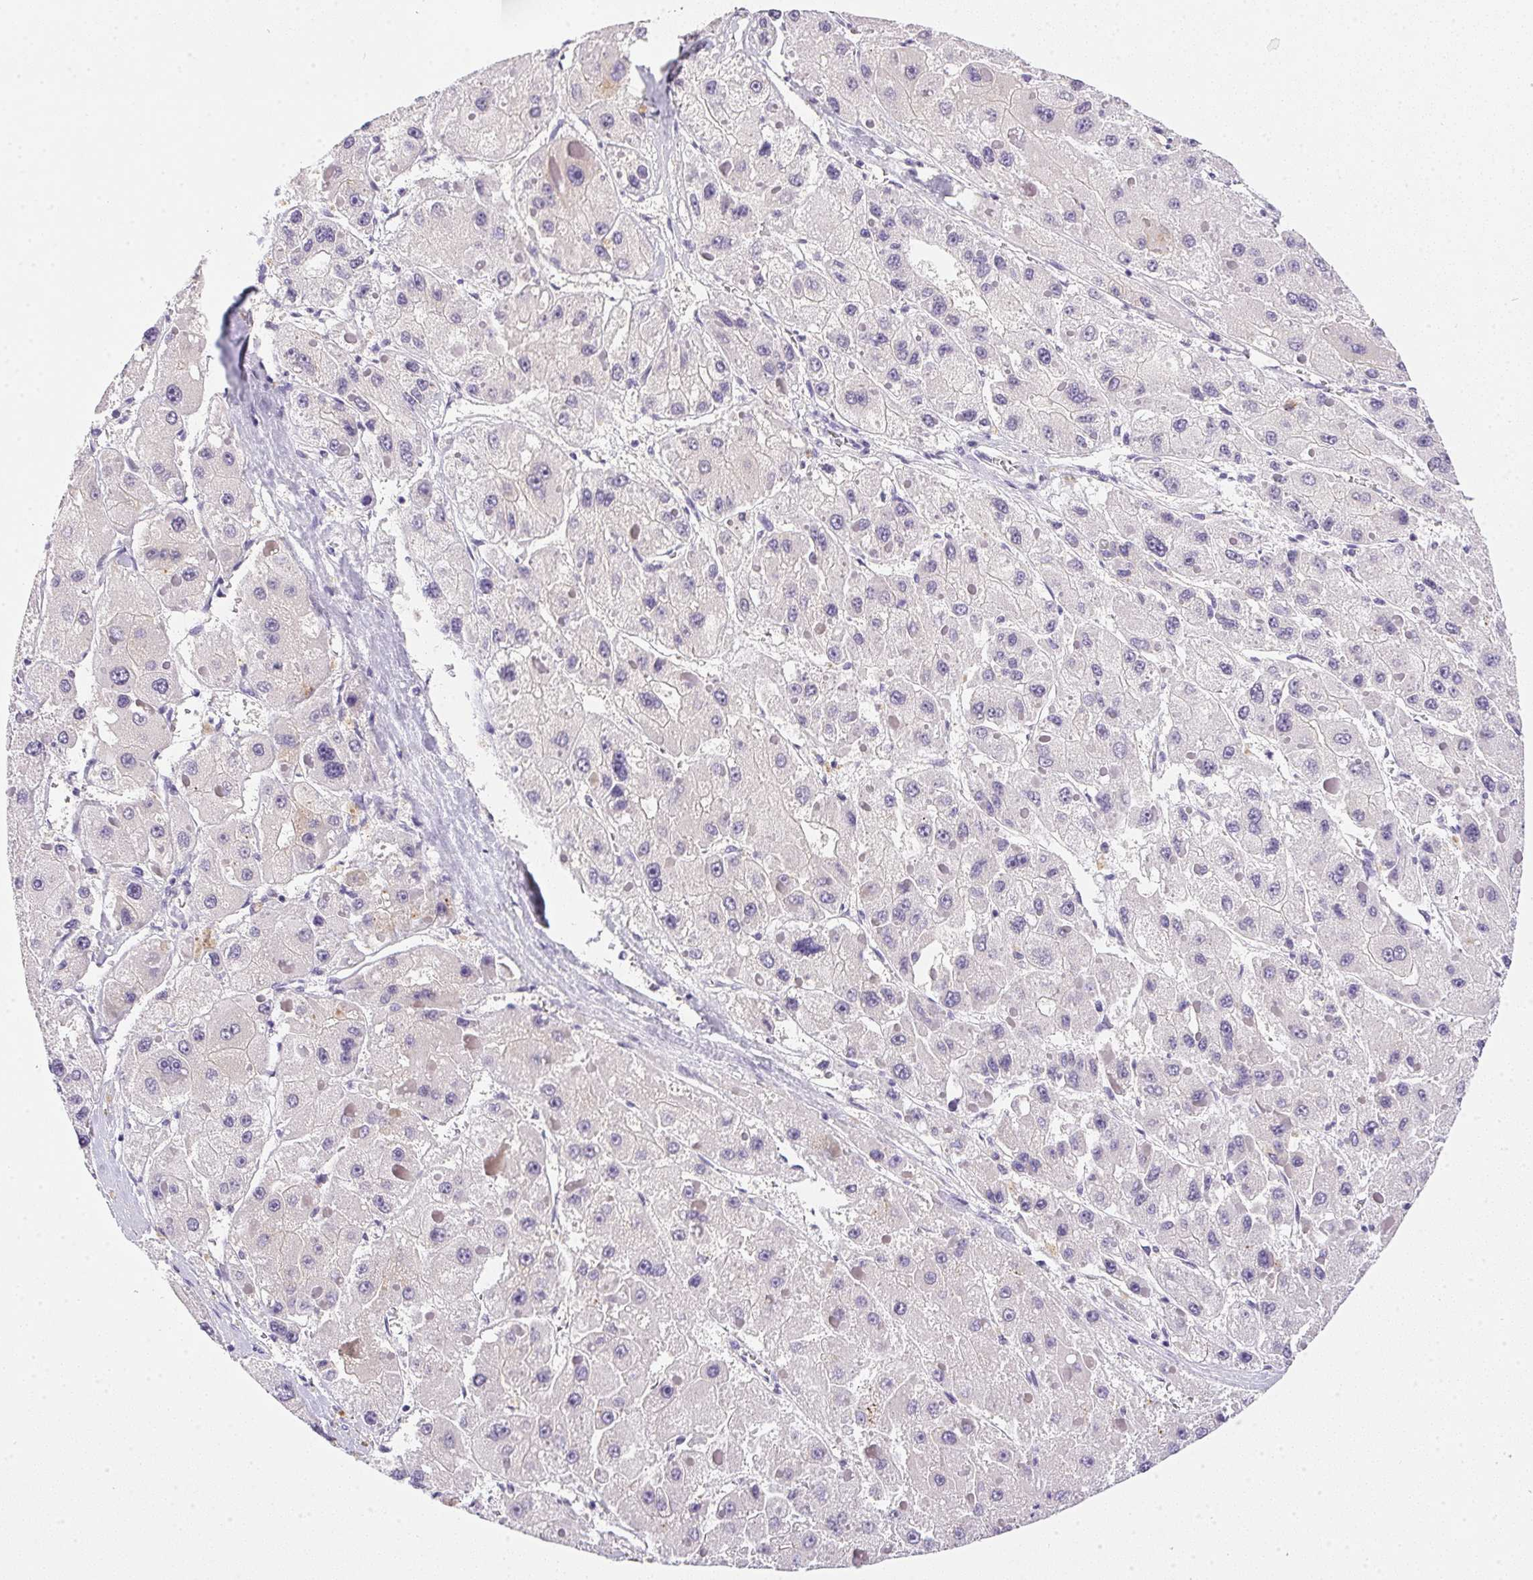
{"staining": {"intensity": "negative", "quantity": "none", "location": "none"}, "tissue": "liver cancer", "cell_type": "Tumor cells", "image_type": "cancer", "snomed": [{"axis": "morphology", "description": "Carcinoma, Hepatocellular, NOS"}, {"axis": "topography", "description": "Liver"}], "caption": "Image shows no significant protein expression in tumor cells of liver cancer. (DAB (3,3'-diaminobenzidine) IHC visualized using brightfield microscopy, high magnification).", "gene": "SLC17A7", "patient": {"sex": "female", "age": 73}}